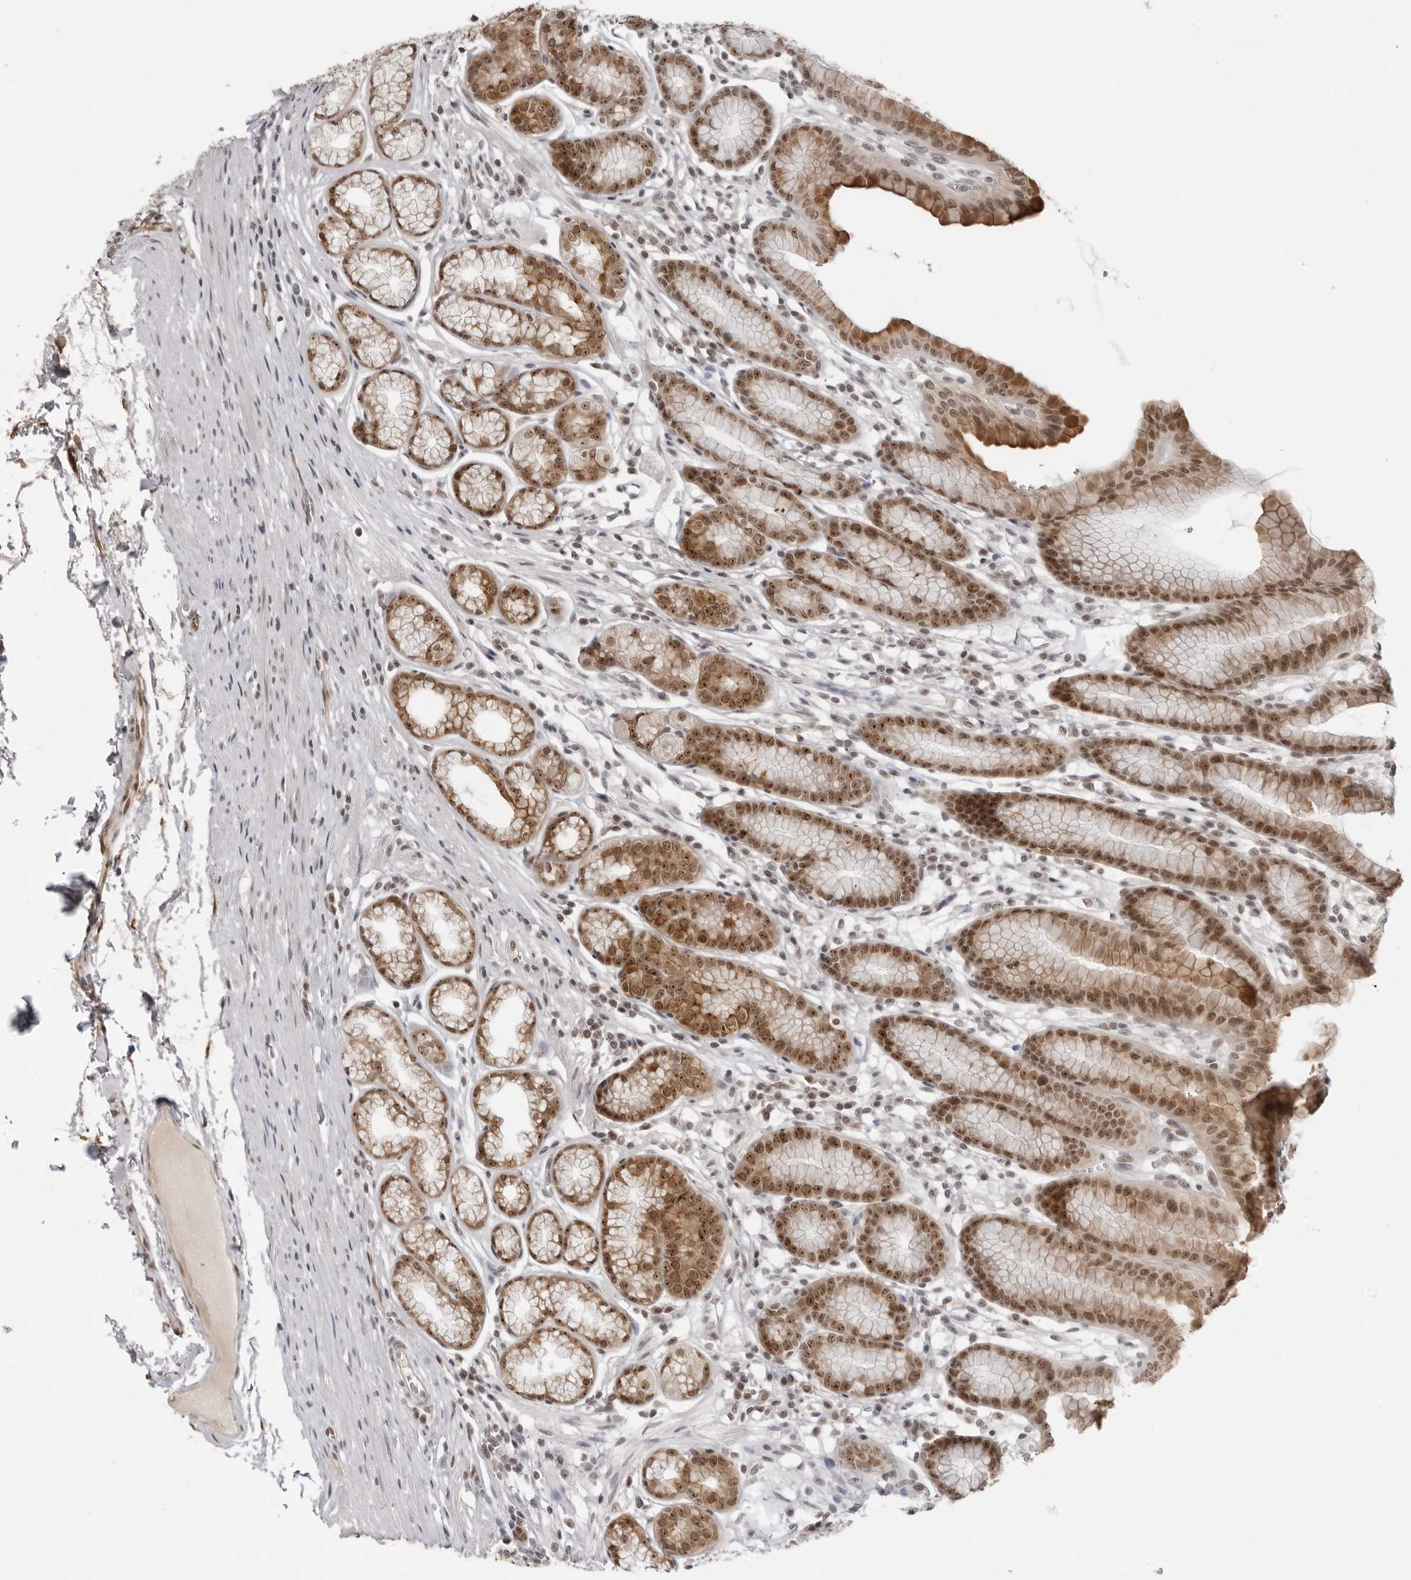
{"staining": {"intensity": "moderate", "quantity": ">75%", "location": "cytoplasmic/membranous,nuclear"}, "tissue": "stomach", "cell_type": "Glandular cells", "image_type": "normal", "snomed": [{"axis": "morphology", "description": "Normal tissue, NOS"}, {"axis": "topography", "description": "Stomach"}], "caption": "Immunohistochemistry (IHC) of unremarkable stomach reveals medium levels of moderate cytoplasmic/membranous,nuclear expression in approximately >75% of glandular cells.", "gene": "EXOSC10", "patient": {"sex": "male", "age": 42}}